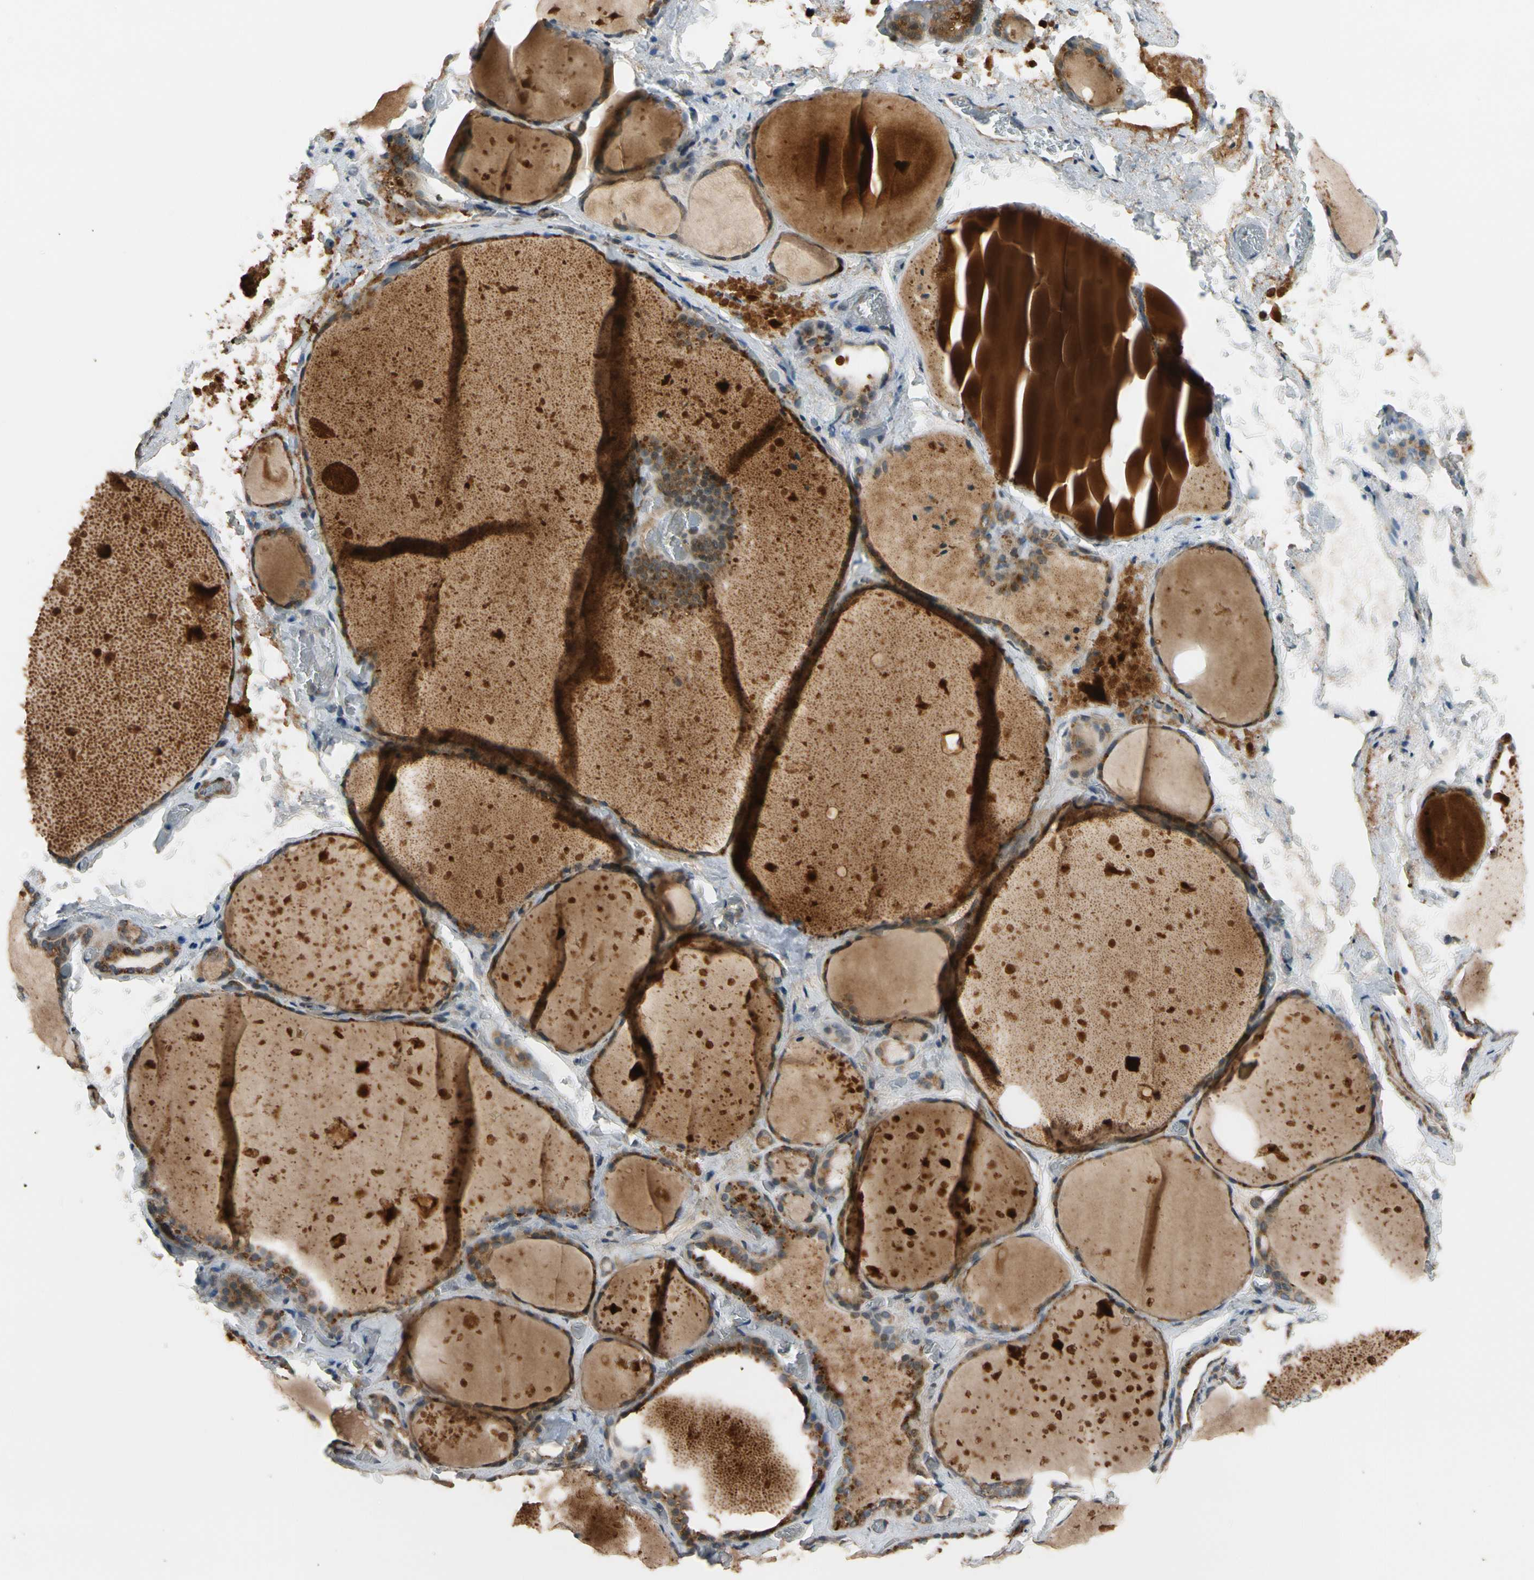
{"staining": {"intensity": "strong", "quantity": ">75%", "location": "cytoplasmic/membranous"}, "tissue": "thyroid gland", "cell_type": "Glandular cells", "image_type": "normal", "snomed": [{"axis": "morphology", "description": "Normal tissue, NOS"}, {"axis": "topography", "description": "Thyroid gland"}], "caption": "An IHC image of unremarkable tissue is shown. Protein staining in brown labels strong cytoplasmic/membranous positivity in thyroid gland within glandular cells.", "gene": "MST1R", "patient": {"sex": "male", "age": 76}}